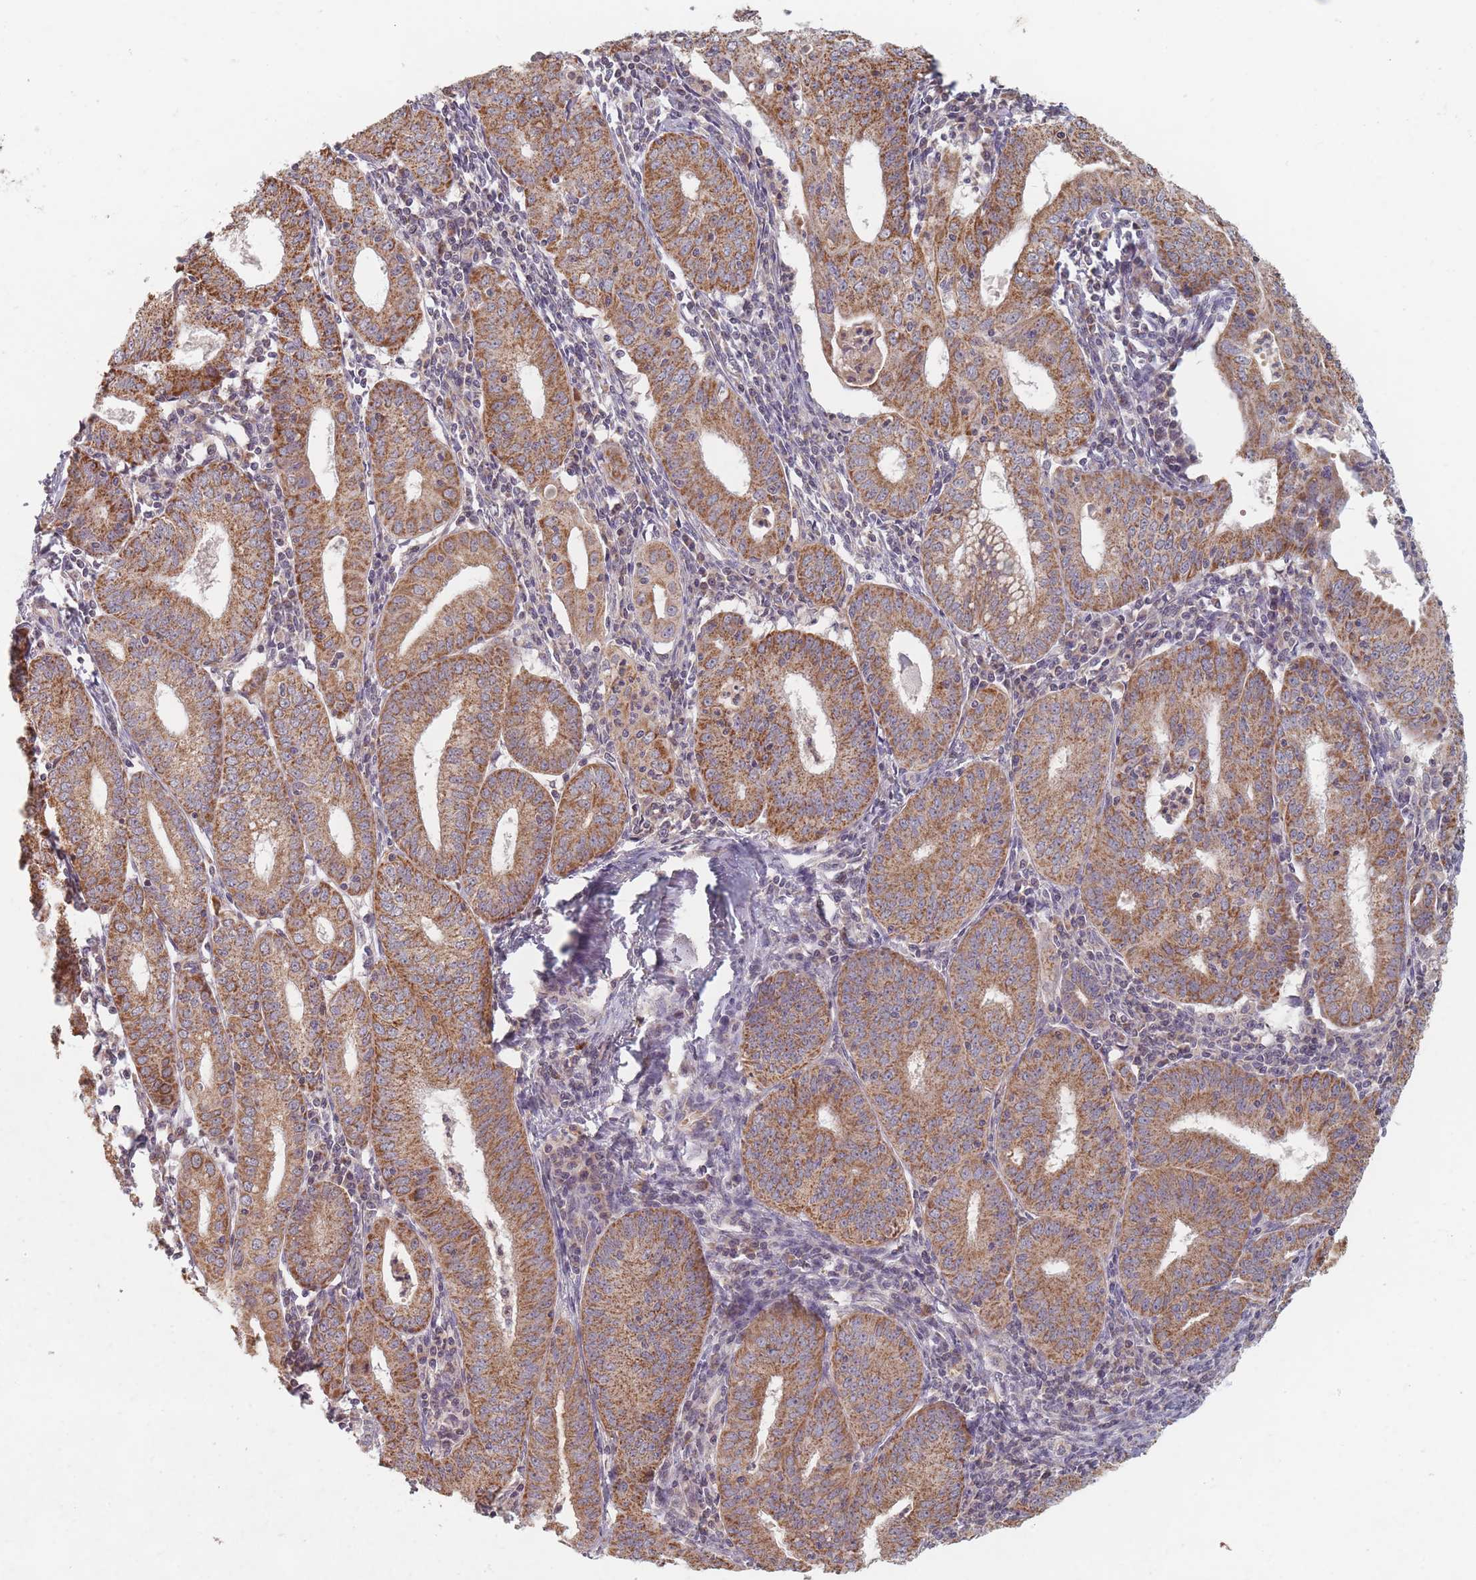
{"staining": {"intensity": "moderate", "quantity": ">75%", "location": "cytoplasmic/membranous"}, "tissue": "endometrial cancer", "cell_type": "Tumor cells", "image_type": "cancer", "snomed": [{"axis": "morphology", "description": "Adenocarcinoma, NOS"}, {"axis": "topography", "description": "Endometrium"}], "caption": "There is medium levels of moderate cytoplasmic/membranous staining in tumor cells of endometrial cancer, as demonstrated by immunohistochemical staining (brown color).", "gene": "OR2M4", "patient": {"sex": "female", "age": 60}}